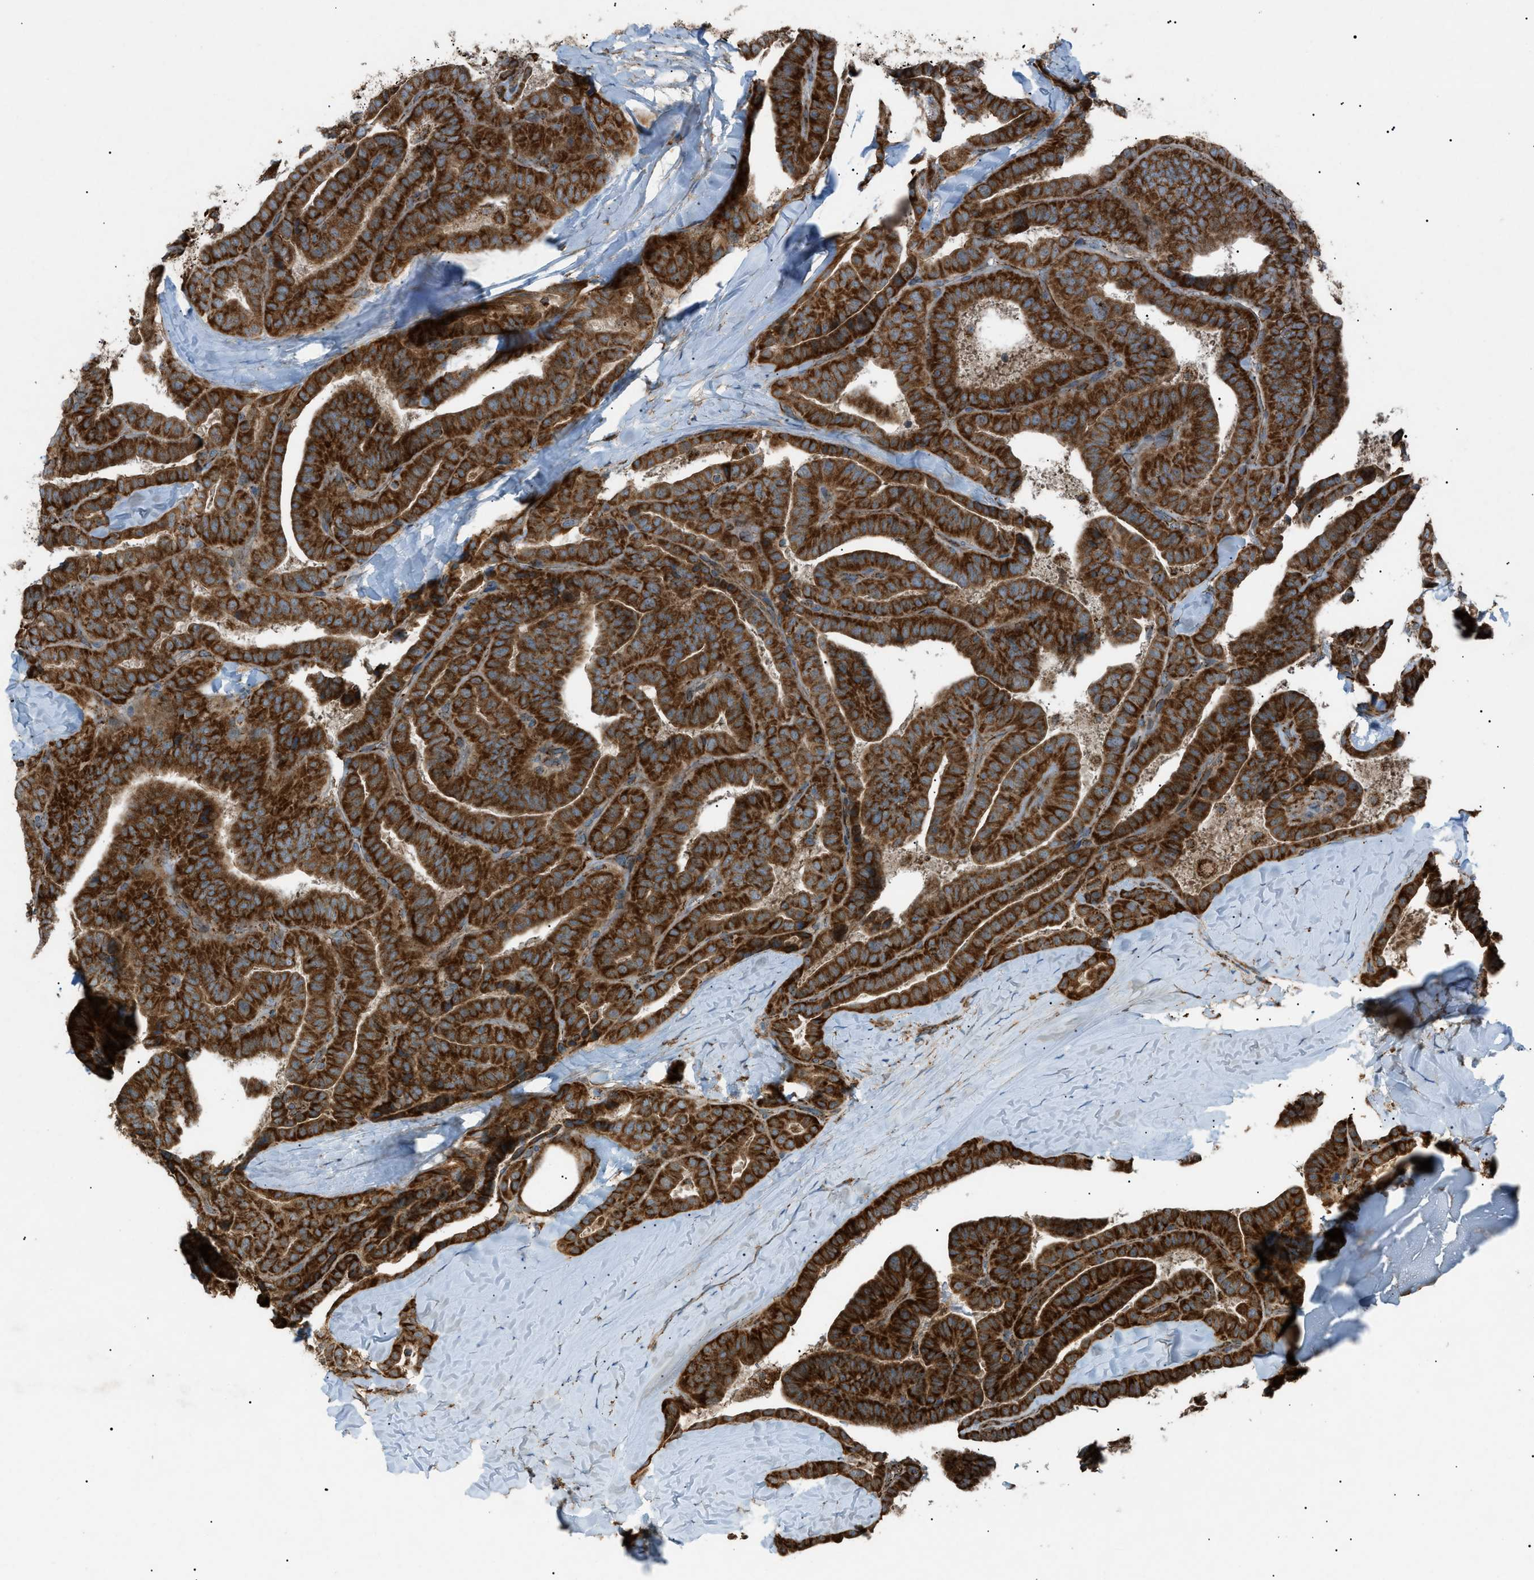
{"staining": {"intensity": "strong", "quantity": ">75%", "location": "cytoplasmic/membranous"}, "tissue": "thyroid cancer", "cell_type": "Tumor cells", "image_type": "cancer", "snomed": [{"axis": "morphology", "description": "Papillary adenocarcinoma, NOS"}, {"axis": "topography", "description": "Thyroid gland"}], "caption": "High-magnification brightfield microscopy of thyroid papillary adenocarcinoma stained with DAB (3,3'-diaminobenzidine) (brown) and counterstained with hematoxylin (blue). tumor cells exhibit strong cytoplasmic/membranous positivity is identified in approximately>75% of cells. (Brightfield microscopy of DAB IHC at high magnification).", "gene": "C1GALT1C1", "patient": {"sex": "male", "age": 77}}